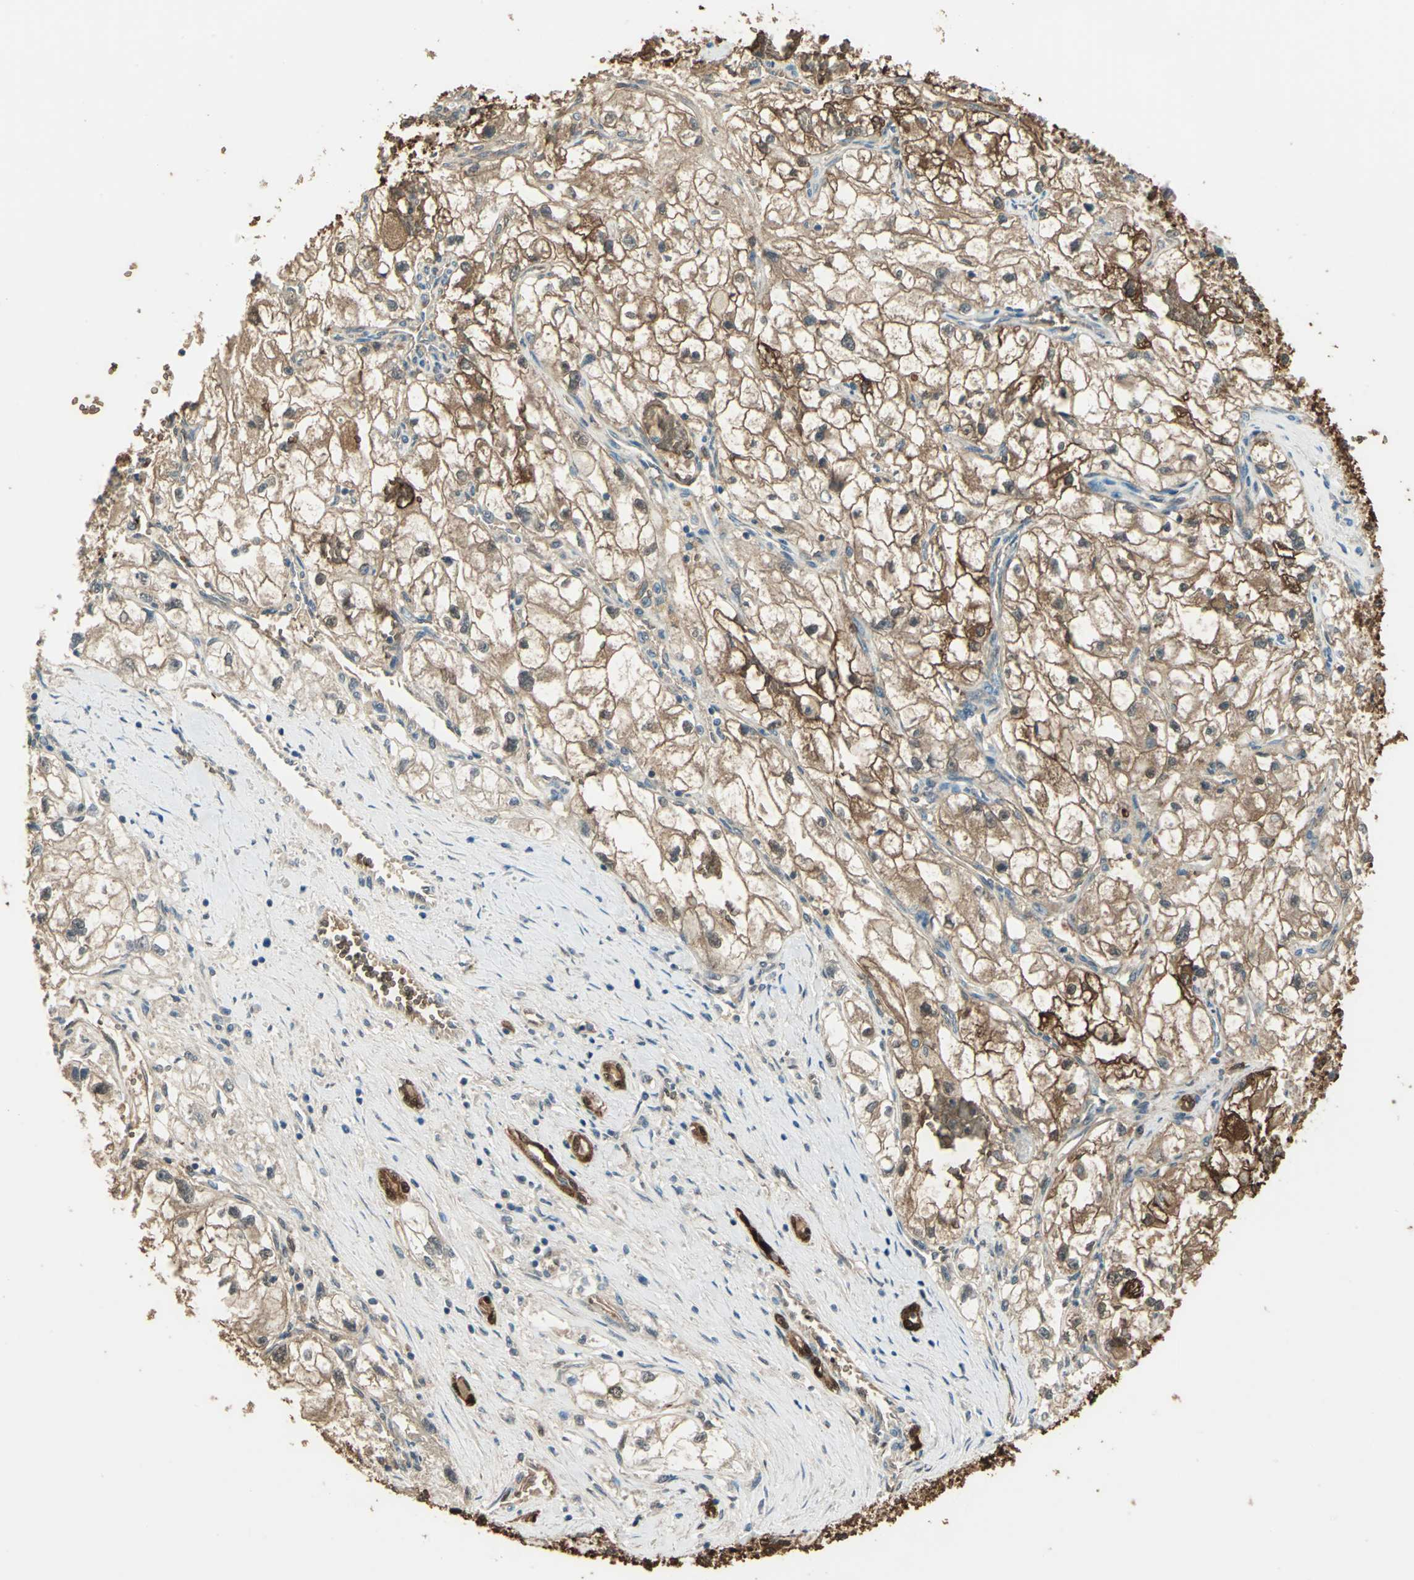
{"staining": {"intensity": "strong", "quantity": ">75%", "location": "cytoplasmic/membranous,nuclear"}, "tissue": "renal cancer", "cell_type": "Tumor cells", "image_type": "cancer", "snomed": [{"axis": "morphology", "description": "Adenocarcinoma, NOS"}, {"axis": "topography", "description": "Kidney"}], "caption": "Immunohistochemistry (IHC) histopathology image of human renal adenocarcinoma stained for a protein (brown), which shows high levels of strong cytoplasmic/membranous and nuclear positivity in approximately >75% of tumor cells.", "gene": "DDAH1", "patient": {"sex": "female", "age": 70}}